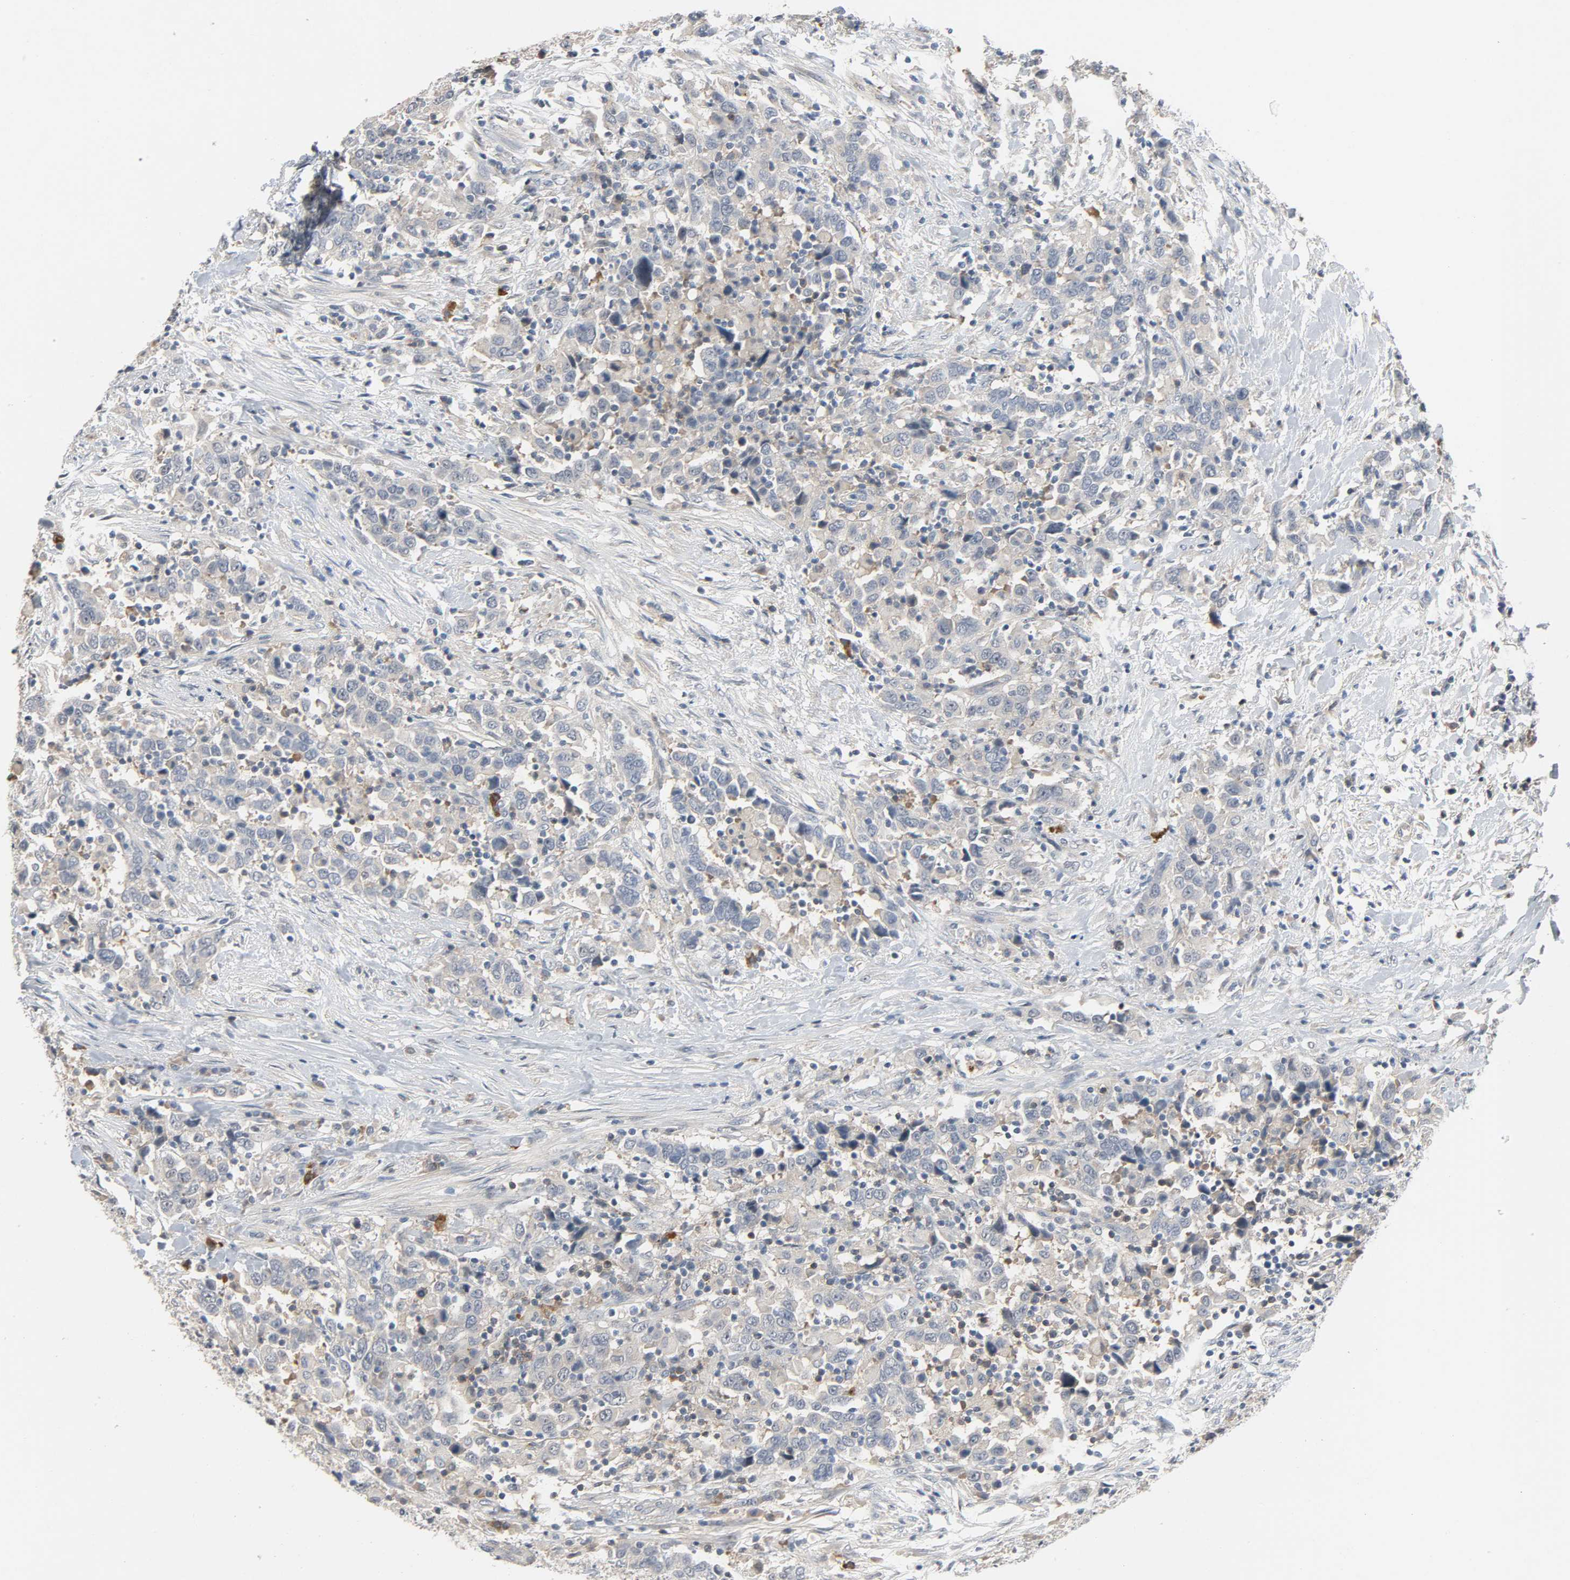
{"staining": {"intensity": "weak", "quantity": "<25%", "location": "cytoplasmic/membranous"}, "tissue": "urothelial cancer", "cell_type": "Tumor cells", "image_type": "cancer", "snomed": [{"axis": "morphology", "description": "Urothelial carcinoma, High grade"}, {"axis": "topography", "description": "Urinary bladder"}], "caption": "Tumor cells are negative for protein expression in human urothelial carcinoma (high-grade).", "gene": "CD4", "patient": {"sex": "male", "age": 61}}